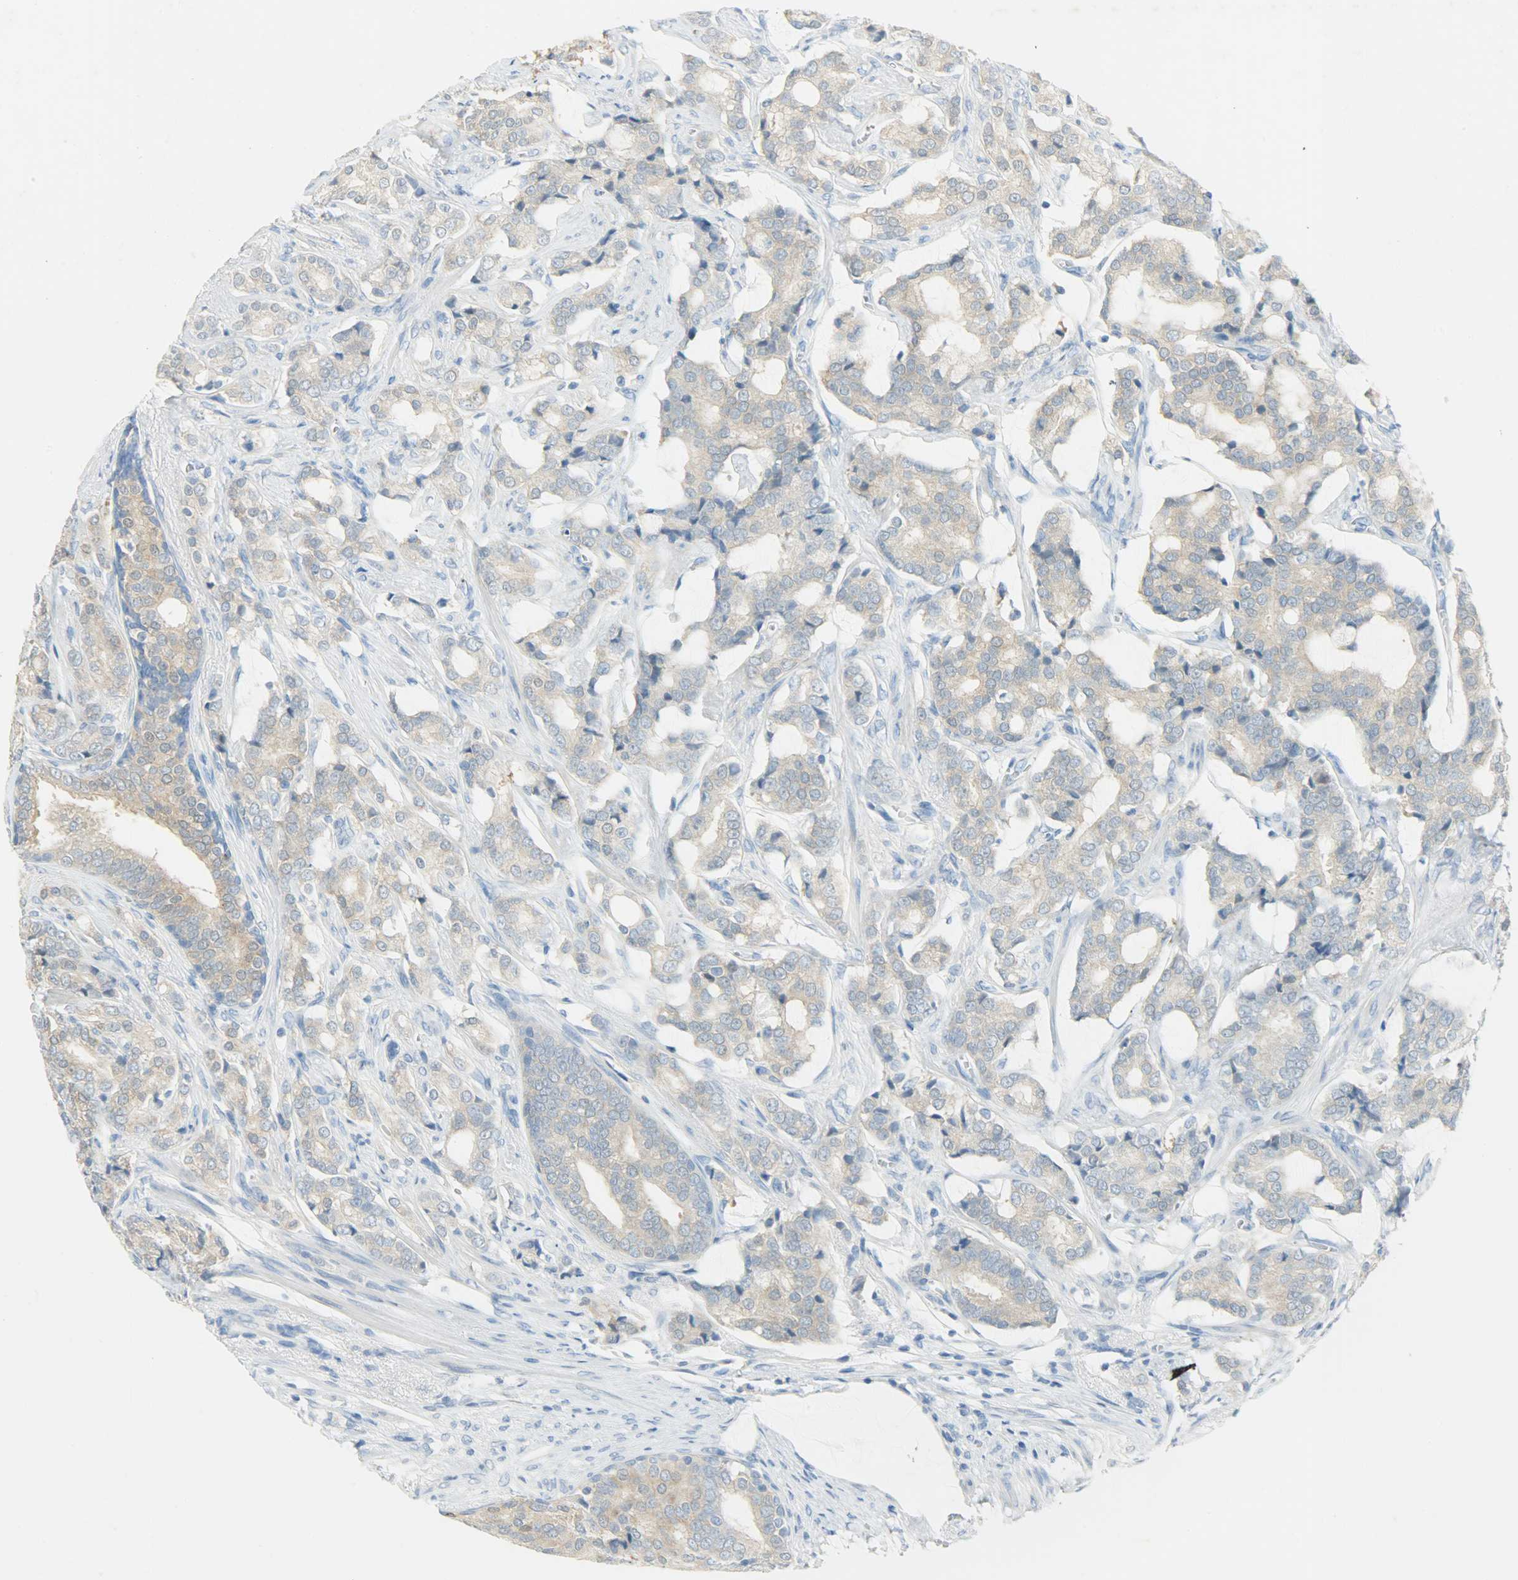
{"staining": {"intensity": "moderate", "quantity": ">75%", "location": "cytoplasmic/membranous"}, "tissue": "prostate cancer", "cell_type": "Tumor cells", "image_type": "cancer", "snomed": [{"axis": "morphology", "description": "Adenocarcinoma, Low grade"}, {"axis": "topography", "description": "Prostate"}], "caption": "Protein analysis of prostate cancer tissue shows moderate cytoplasmic/membranous positivity in about >75% of tumor cells. (DAB = brown stain, brightfield microscopy at high magnification).", "gene": "PROM1", "patient": {"sex": "male", "age": 58}}